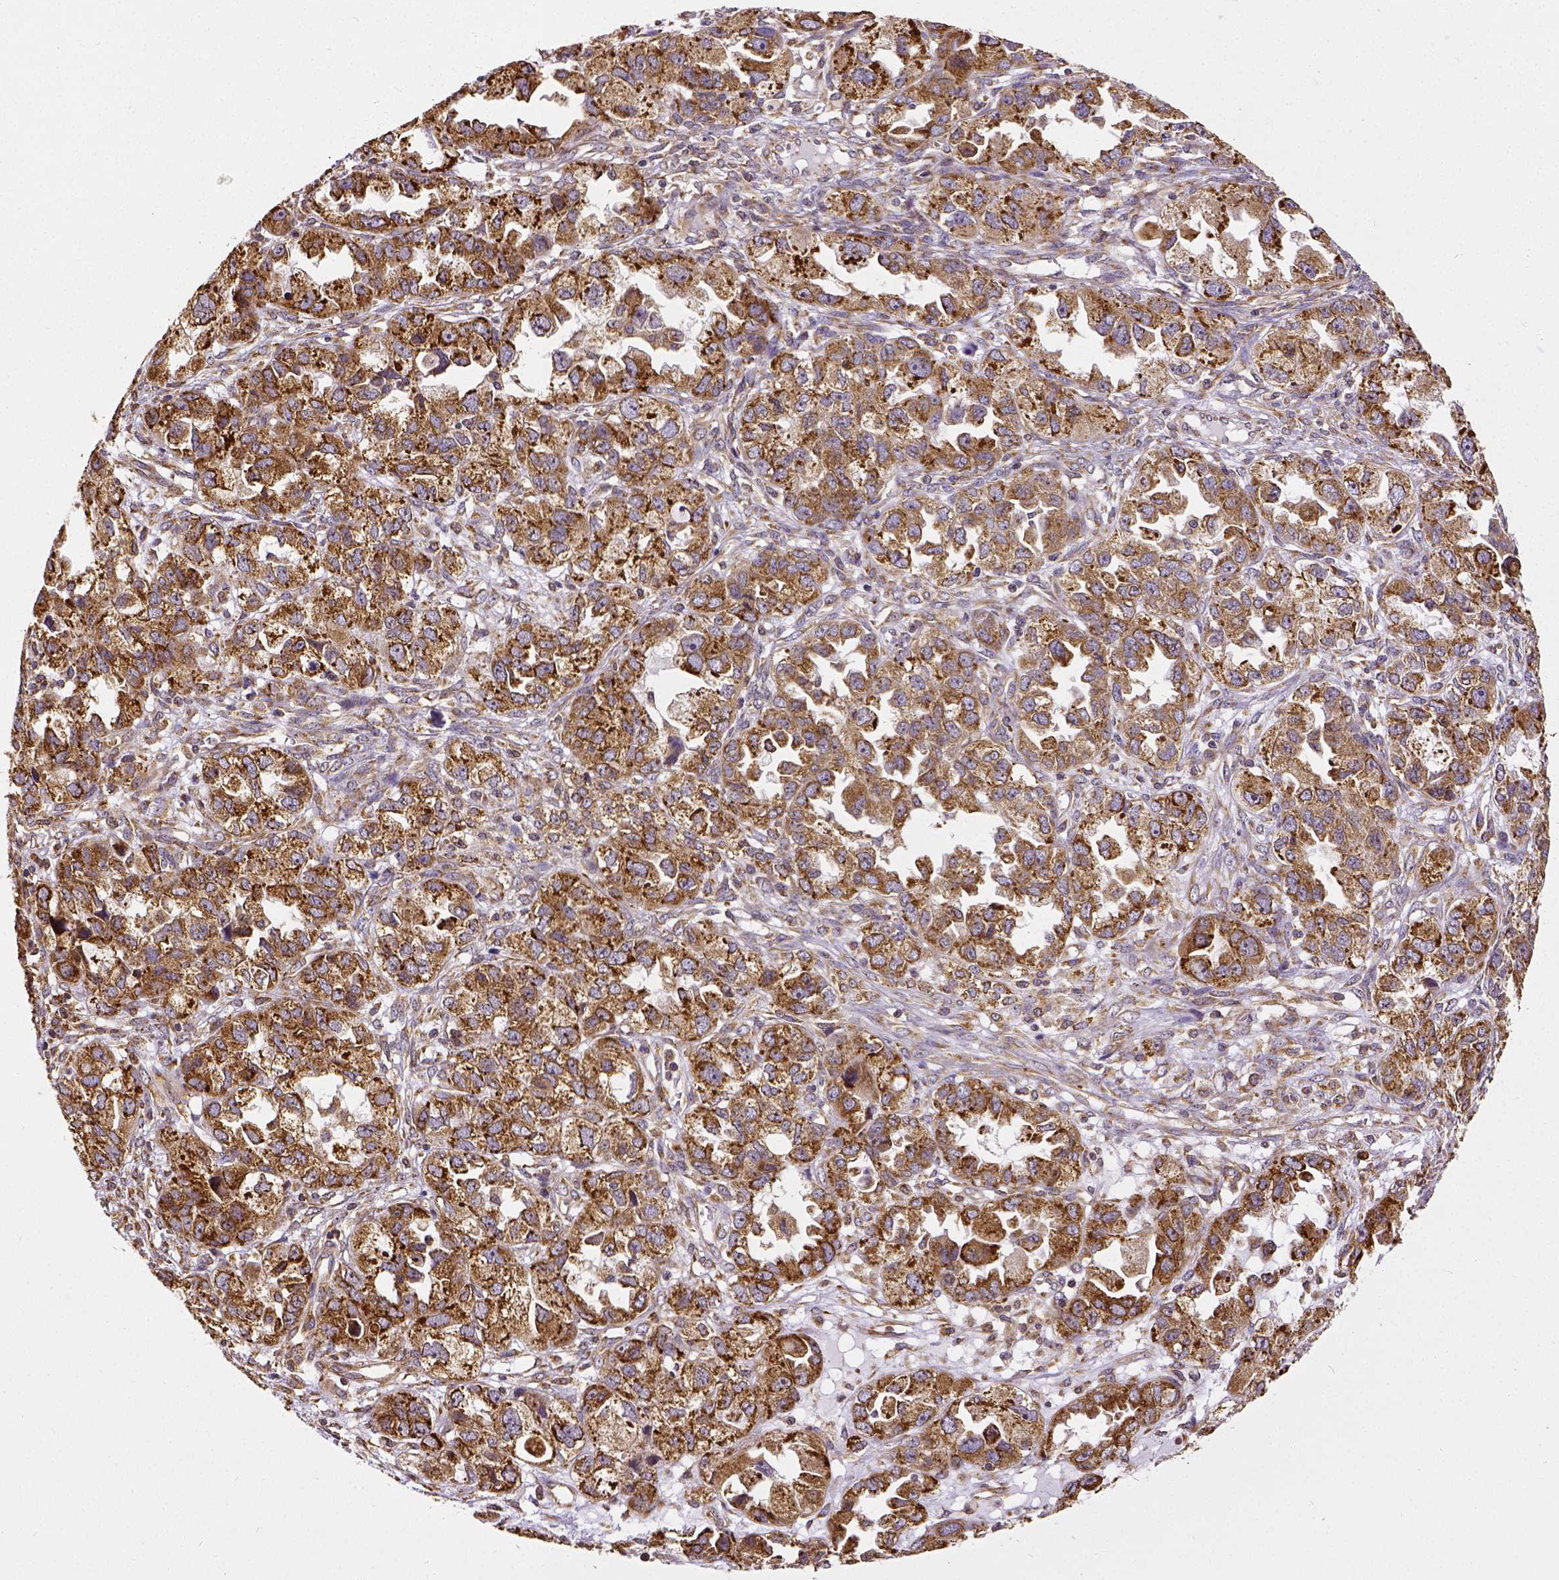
{"staining": {"intensity": "strong", "quantity": ">75%", "location": "cytoplasmic/membranous"}, "tissue": "ovarian cancer", "cell_type": "Tumor cells", "image_type": "cancer", "snomed": [{"axis": "morphology", "description": "Cystadenocarcinoma, serous, NOS"}, {"axis": "topography", "description": "Ovary"}], "caption": "Ovarian cancer stained for a protein (brown) demonstrates strong cytoplasmic/membranous positive positivity in about >75% of tumor cells.", "gene": "MTDH", "patient": {"sex": "female", "age": 84}}